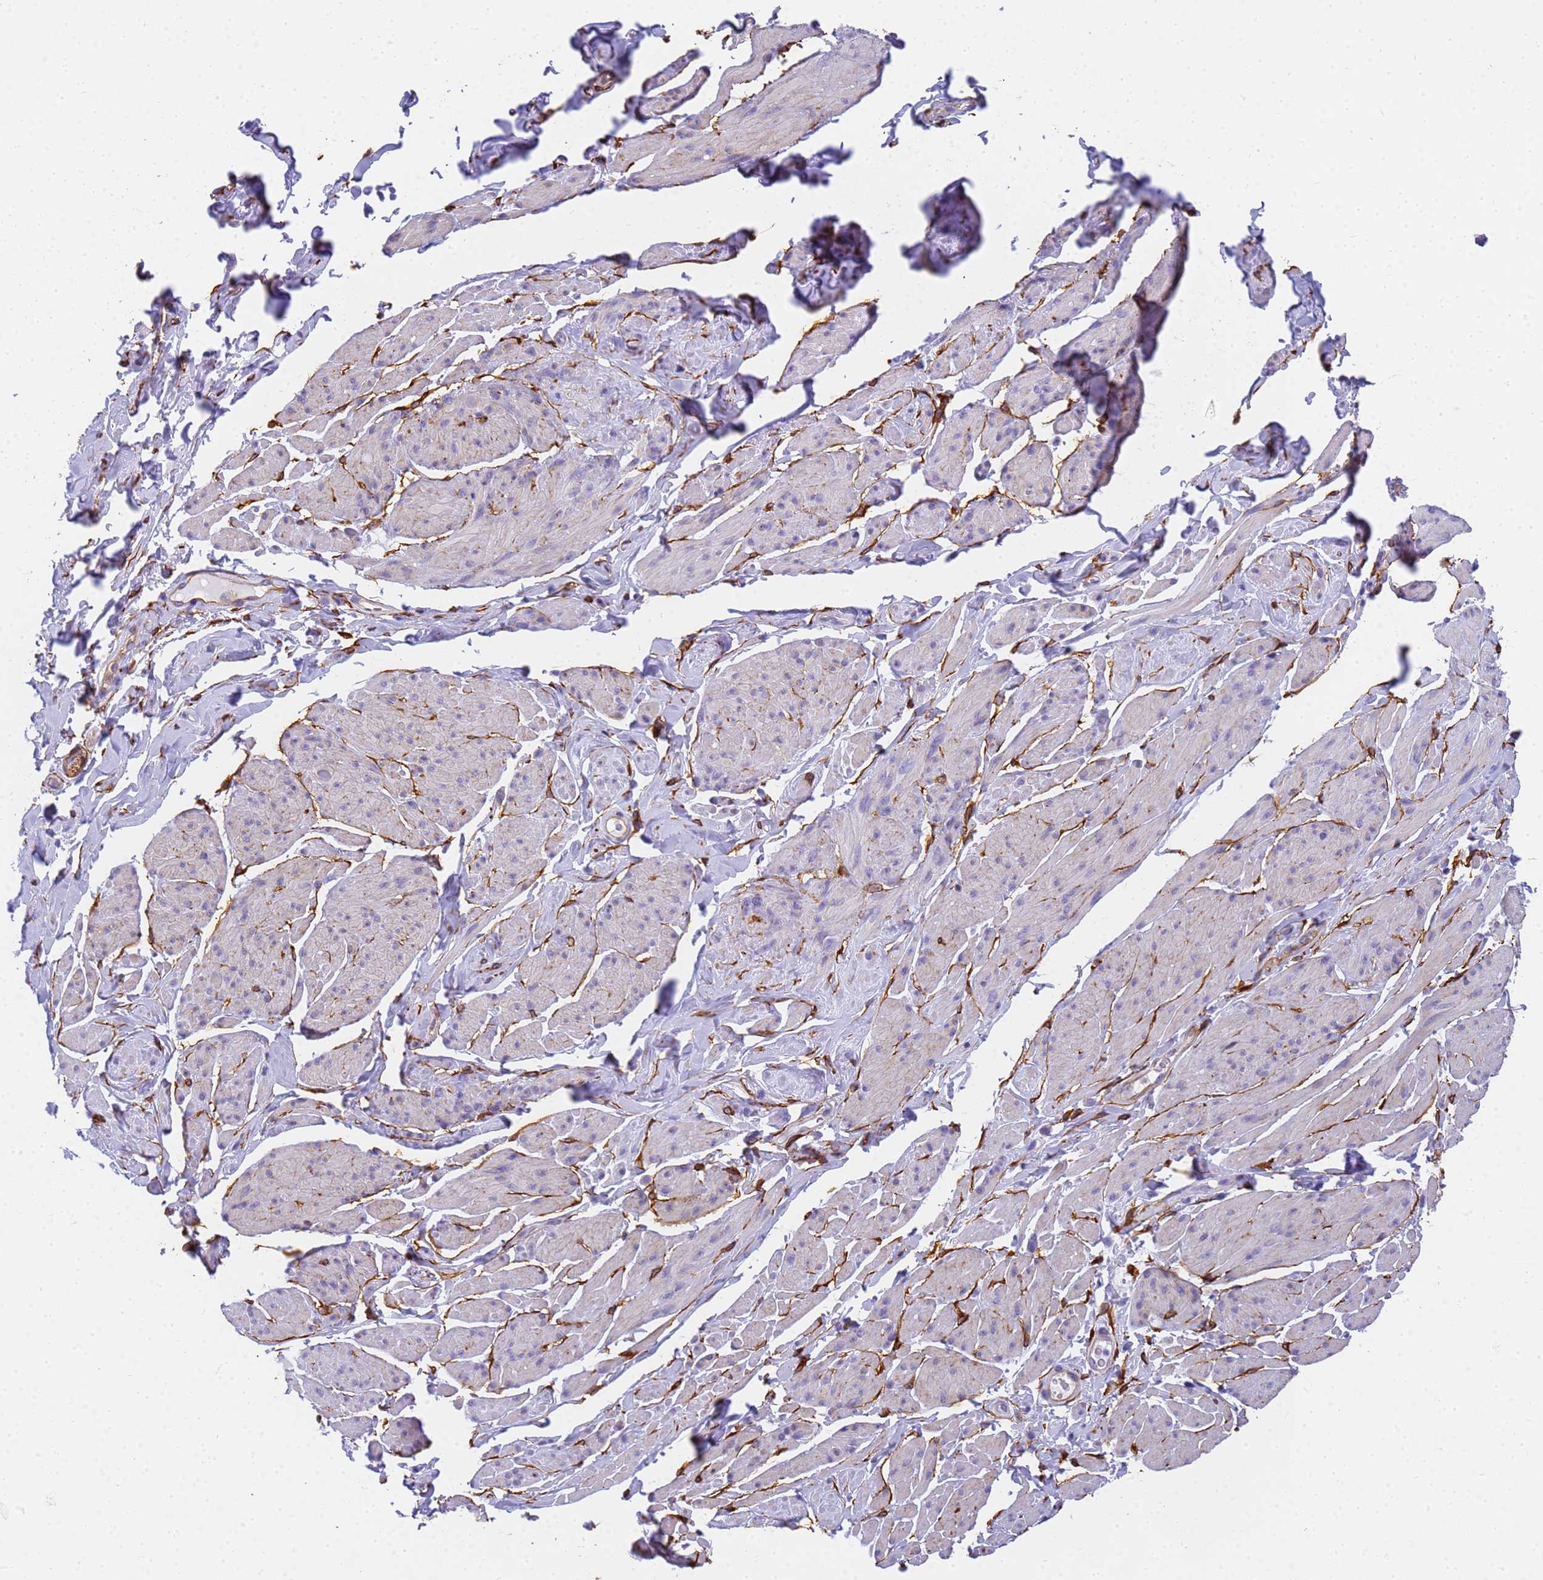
{"staining": {"intensity": "moderate", "quantity": "25%-75%", "location": "cytoplasmic/membranous"}, "tissue": "smooth muscle", "cell_type": "Smooth muscle cells", "image_type": "normal", "snomed": [{"axis": "morphology", "description": "Normal tissue, NOS"}, {"axis": "topography", "description": "Smooth muscle"}, {"axis": "topography", "description": "Peripheral nerve tissue"}], "caption": "Human smooth muscle stained for a protein (brown) displays moderate cytoplasmic/membranous positive positivity in about 25%-75% of smooth muscle cells.", "gene": "MVB12A", "patient": {"sex": "male", "age": 69}}